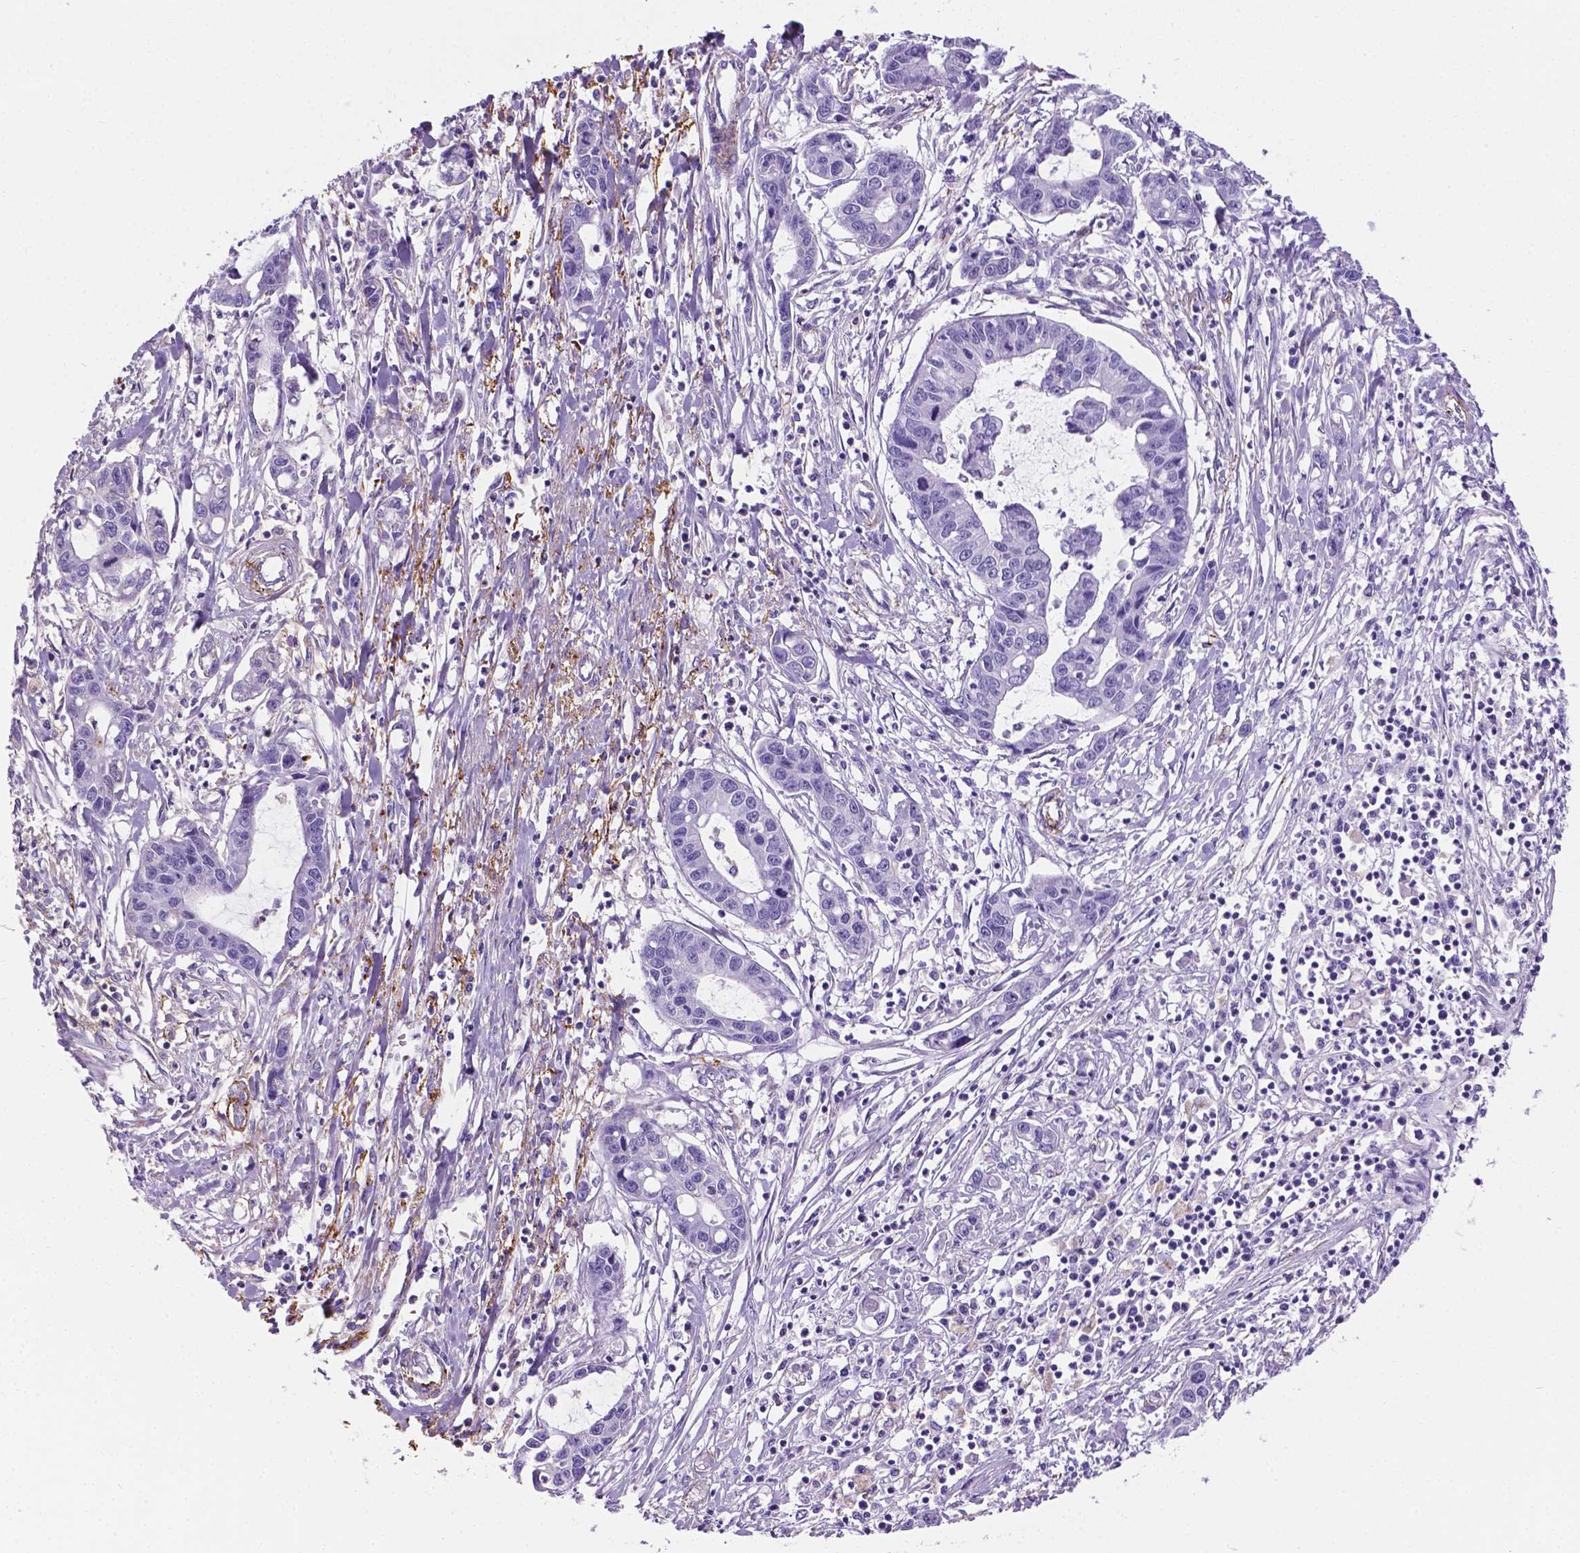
{"staining": {"intensity": "negative", "quantity": "none", "location": "none"}, "tissue": "liver cancer", "cell_type": "Tumor cells", "image_type": "cancer", "snomed": [{"axis": "morphology", "description": "Cholangiocarcinoma"}, {"axis": "topography", "description": "Liver"}], "caption": "Tumor cells show no significant staining in liver cancer (cholangiocarcinoma).", "gene": "APOE", "patient": {"sex": "male", "age": 58}}